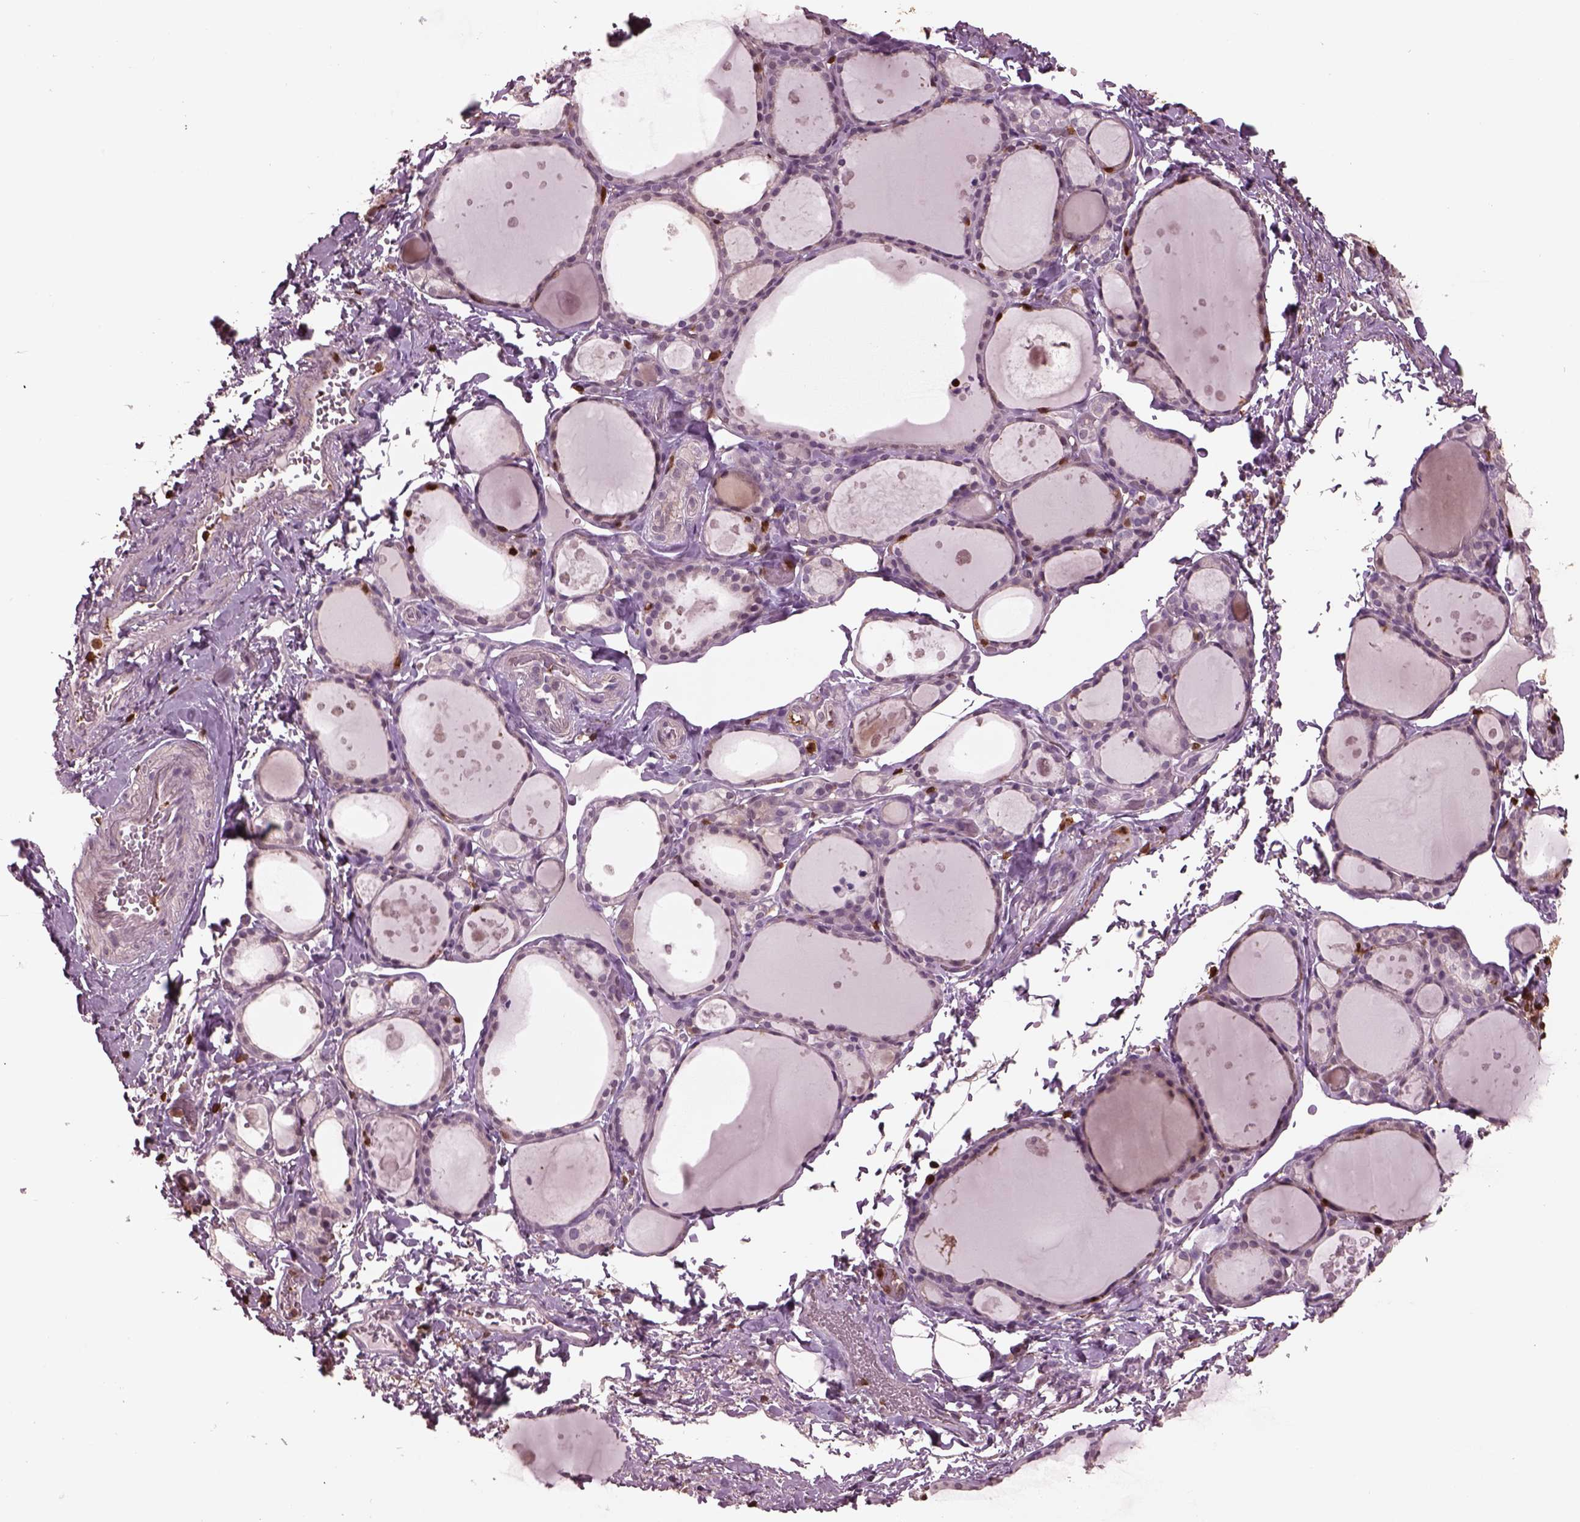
{"staining": {"intensity": "negative", "quantity": "none", "location": "none"}, "tissue": "thyroid gland", "cell_type": "Glandular cells", "image_type": "normal", "snomed": [{"axis": "morphology", "description": "Normal tissue, NOS"}, {"axis": "topography", "description": "Thyroid gland"}], "caption": "The immunohistochemistry micrograph has no significant staining in glandular cells of thyroid gland. (Immunohistochemistry (ihc), brightfield microscopy, high magnification).", "gene": "IL31RA", "patient": {"sex": "male", "age": 68}}